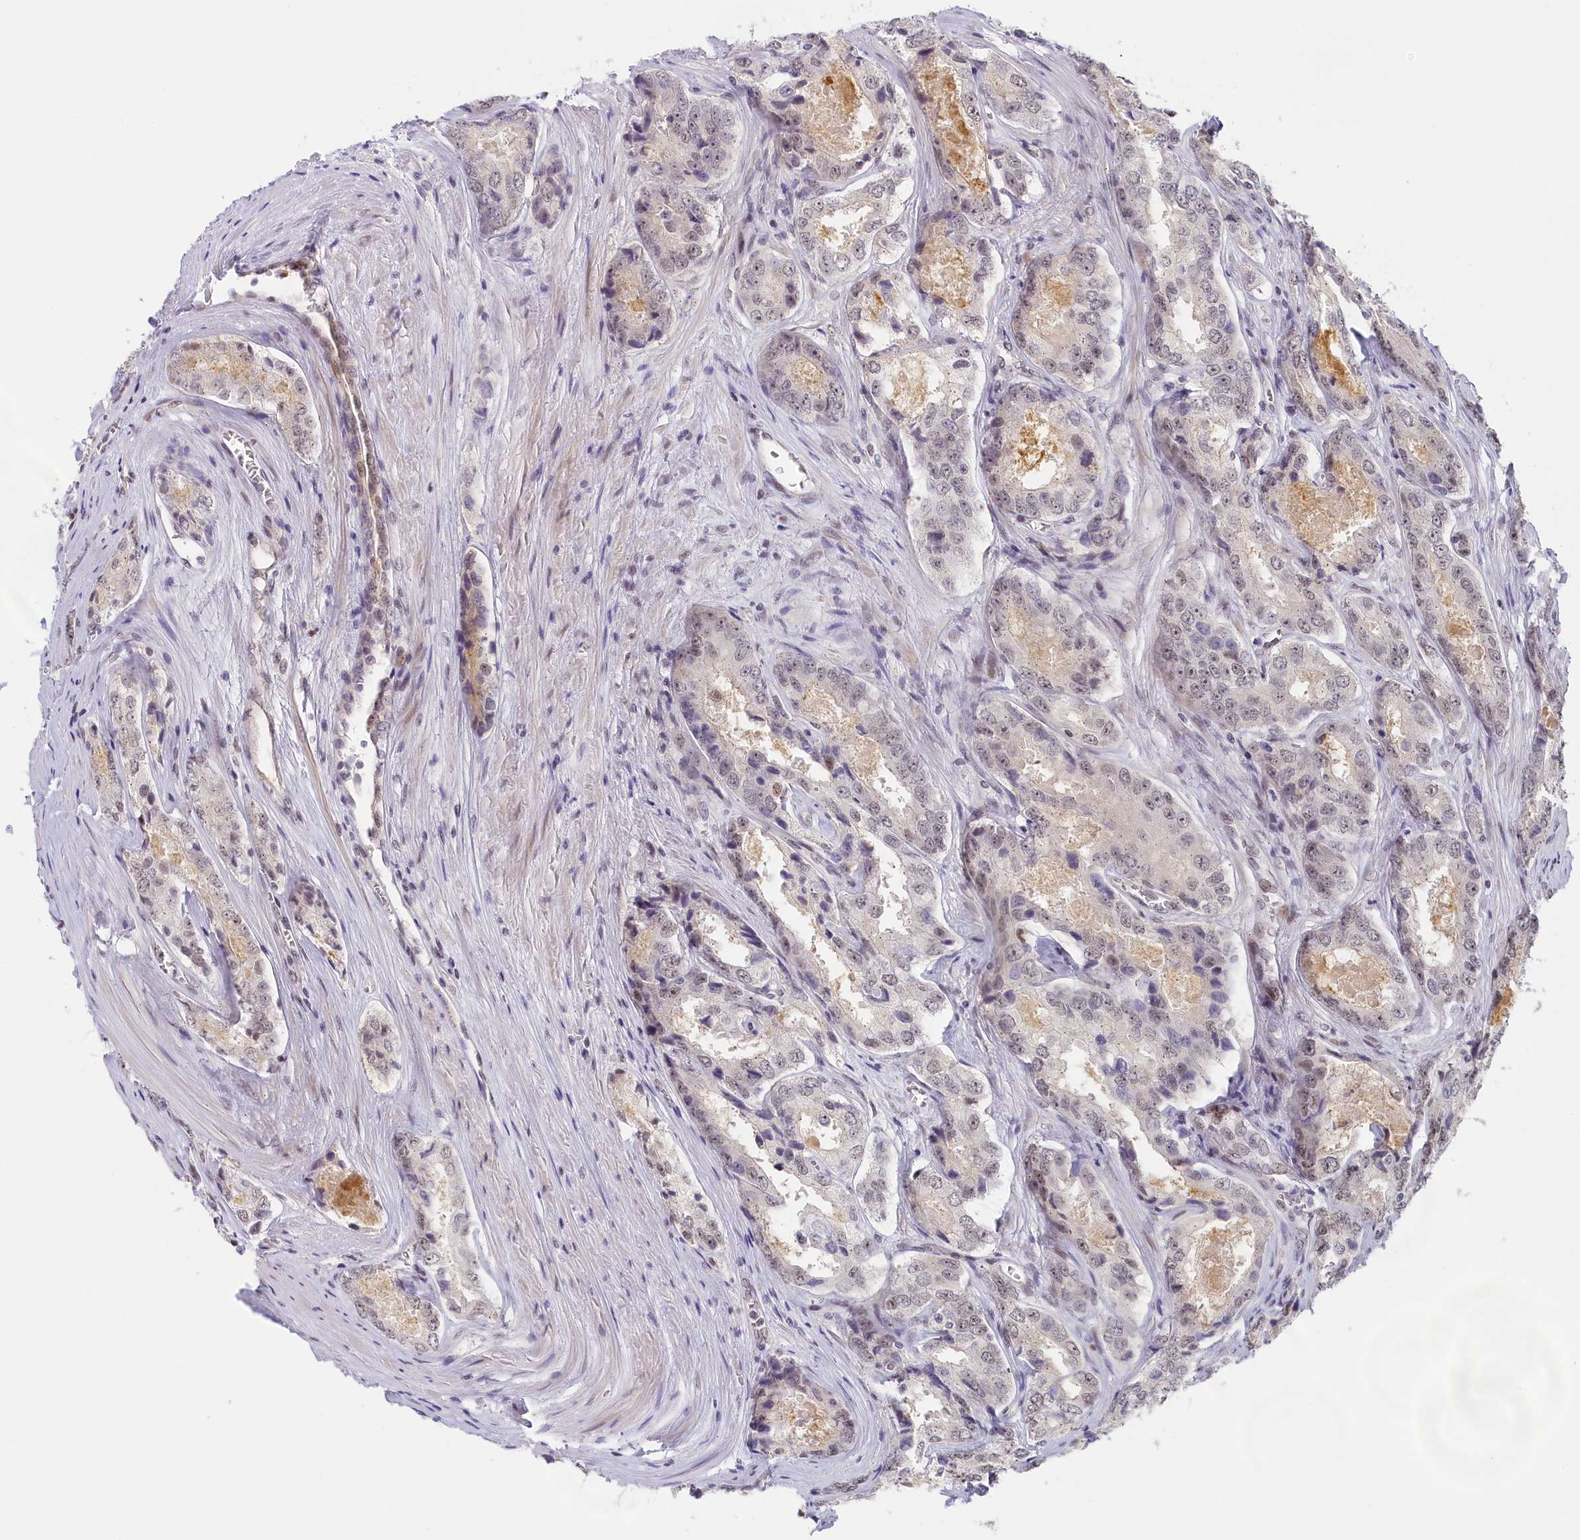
{"staining": {"intensity": "weak", "quantity": "<25%", "location": "nuclear"}, "tissue": "prostate cancer", "cell_type": "Tumor cells", "image_type": "cancer", "snomed": [{"axis": "morphology", "description": "Adenocarcinoma, Low grade"}, {"axis": "topography", "description": "Prostate"}], "caption": "An immunohistochemistry micrograph of low-grade adenocarcinoma (prostate) is shown. There is no staining in tumor cells of low-grade adenocarcinoma (prostate). (DAB IHC, high magnification).", "gene": "SEC31B", "patient": {"sex": "male", "age": 68}}